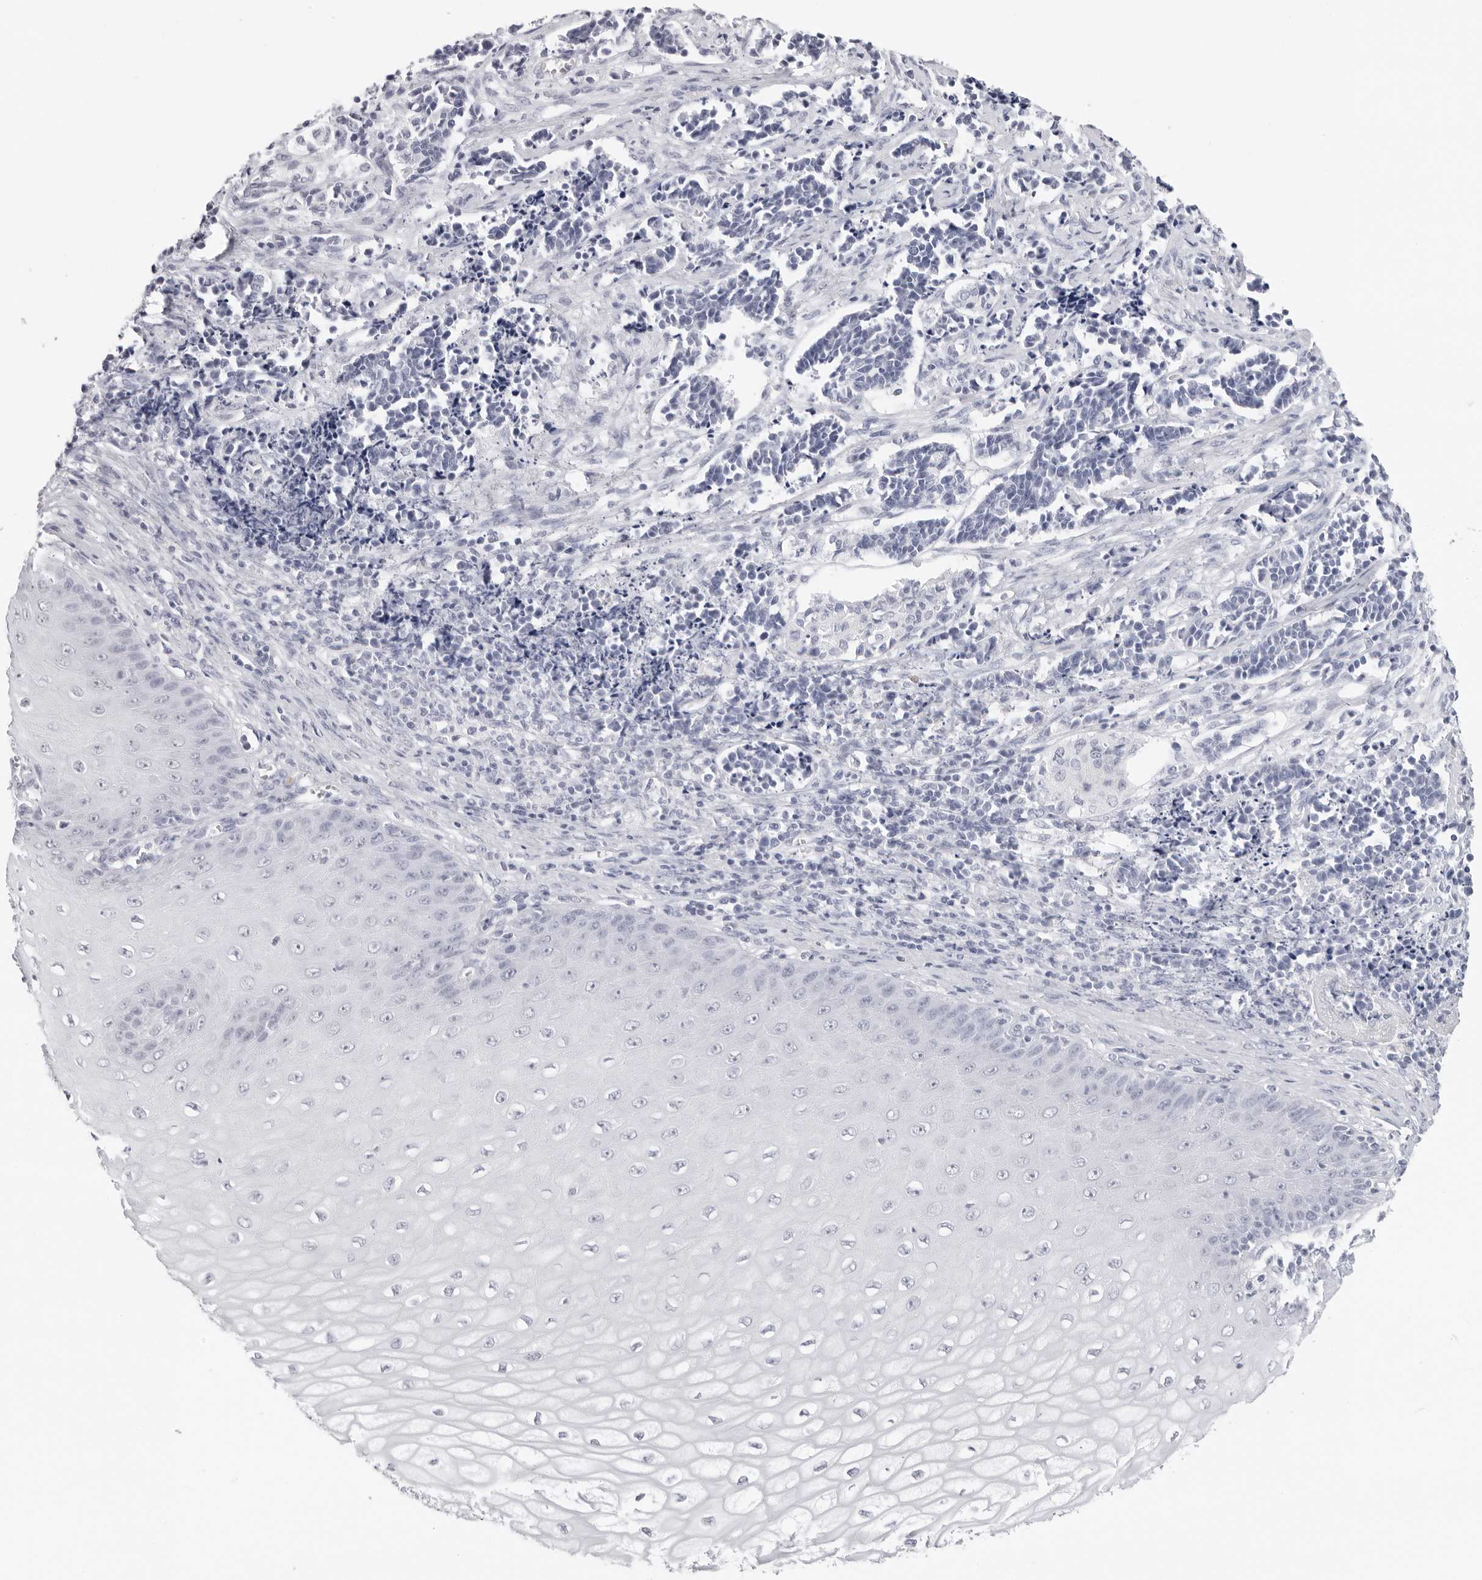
{"staining": {"intensity": "negative", "quantity": "none", "location": "none"}, "tissue": "cervical cancer", "cell_type": "Tumor cells", "image_type": "cancer", "snomed": [{"axis": "morphology", "description": "Normal tissue, NOS"}, {"axis": "morphology", "description": "Squamous cell carcinoma, NOS"}, {"axis": "topography", "description": "Cervix"}], "caption": "This is a micrograph of immunohistochemistry (IHC) staining of cervical squamous cell carcinoma, which shows no staining in tumor cells. The staining was performed using DAB (3,3'-diaminobenzidine) to visualize the protein expression in brown, while the nuclei were stained in blue with hematoxylin (Magnification: 20x).", "gene": "AGMAT", "patient": {"sex": "female", "age": 35}}